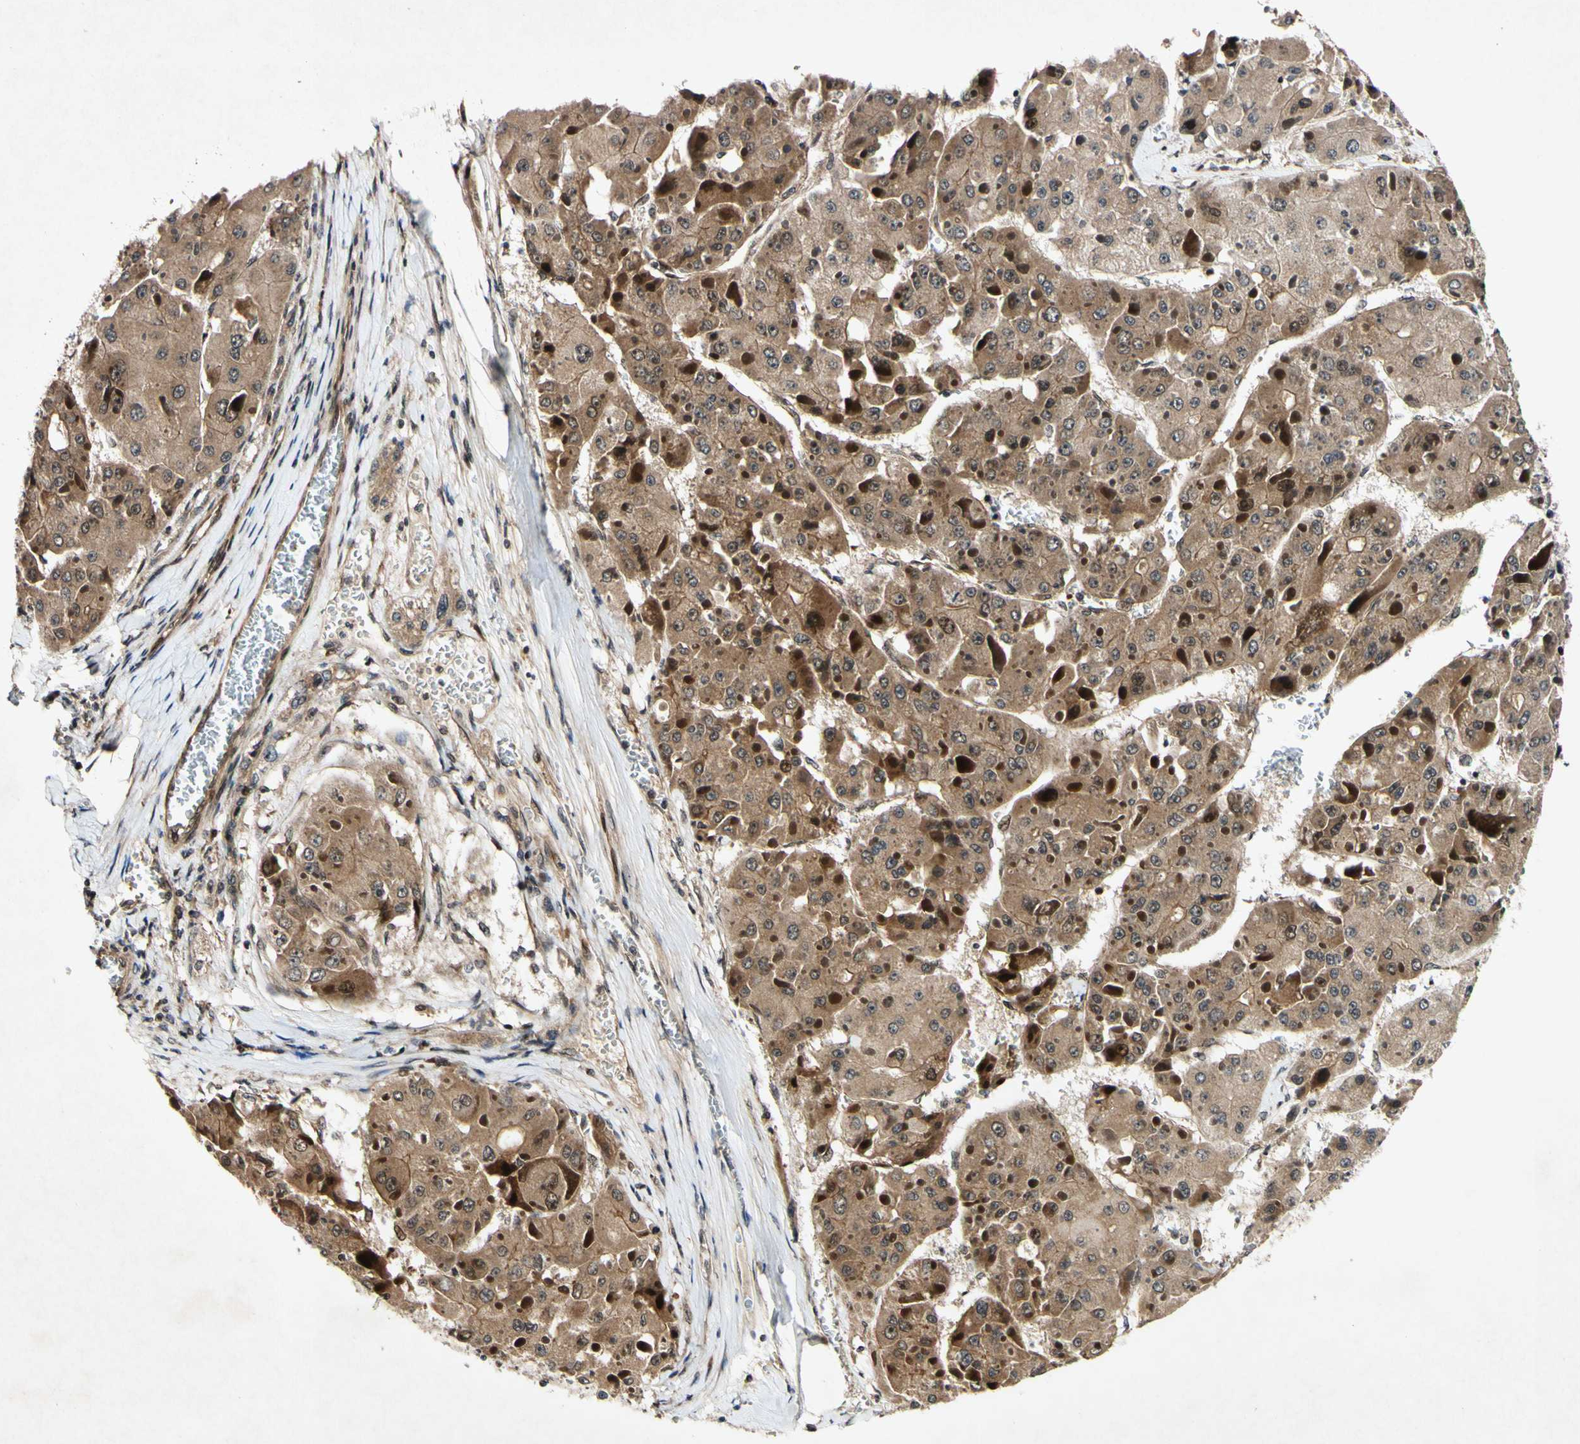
{"staining": {"intensity": "moderate", "quantity": ">75%", "location": "cytoplasmic/membranous,nuclear"}, "tissue": "liver cancer", "cell_type": "Tumor cells", "image_type": "cancer", "snomed": [{"axis": "morphology", "description": "Carcinoma, Hepatocellular, NOS"}, {"axis": "topography", "description": "Liver"}], "caption": "A brown stain labels moderate cytoplasmic/membranous and nuclear staining of a protein in human liver hepatocellular carcinoma tumor cells. Using DAB (brown) and hematoxylin (blue) stains, captured at high magnification using brightfield microscopy.", "gene": "CSNK1E", "patient": {"sex": "female", "age": 73}}